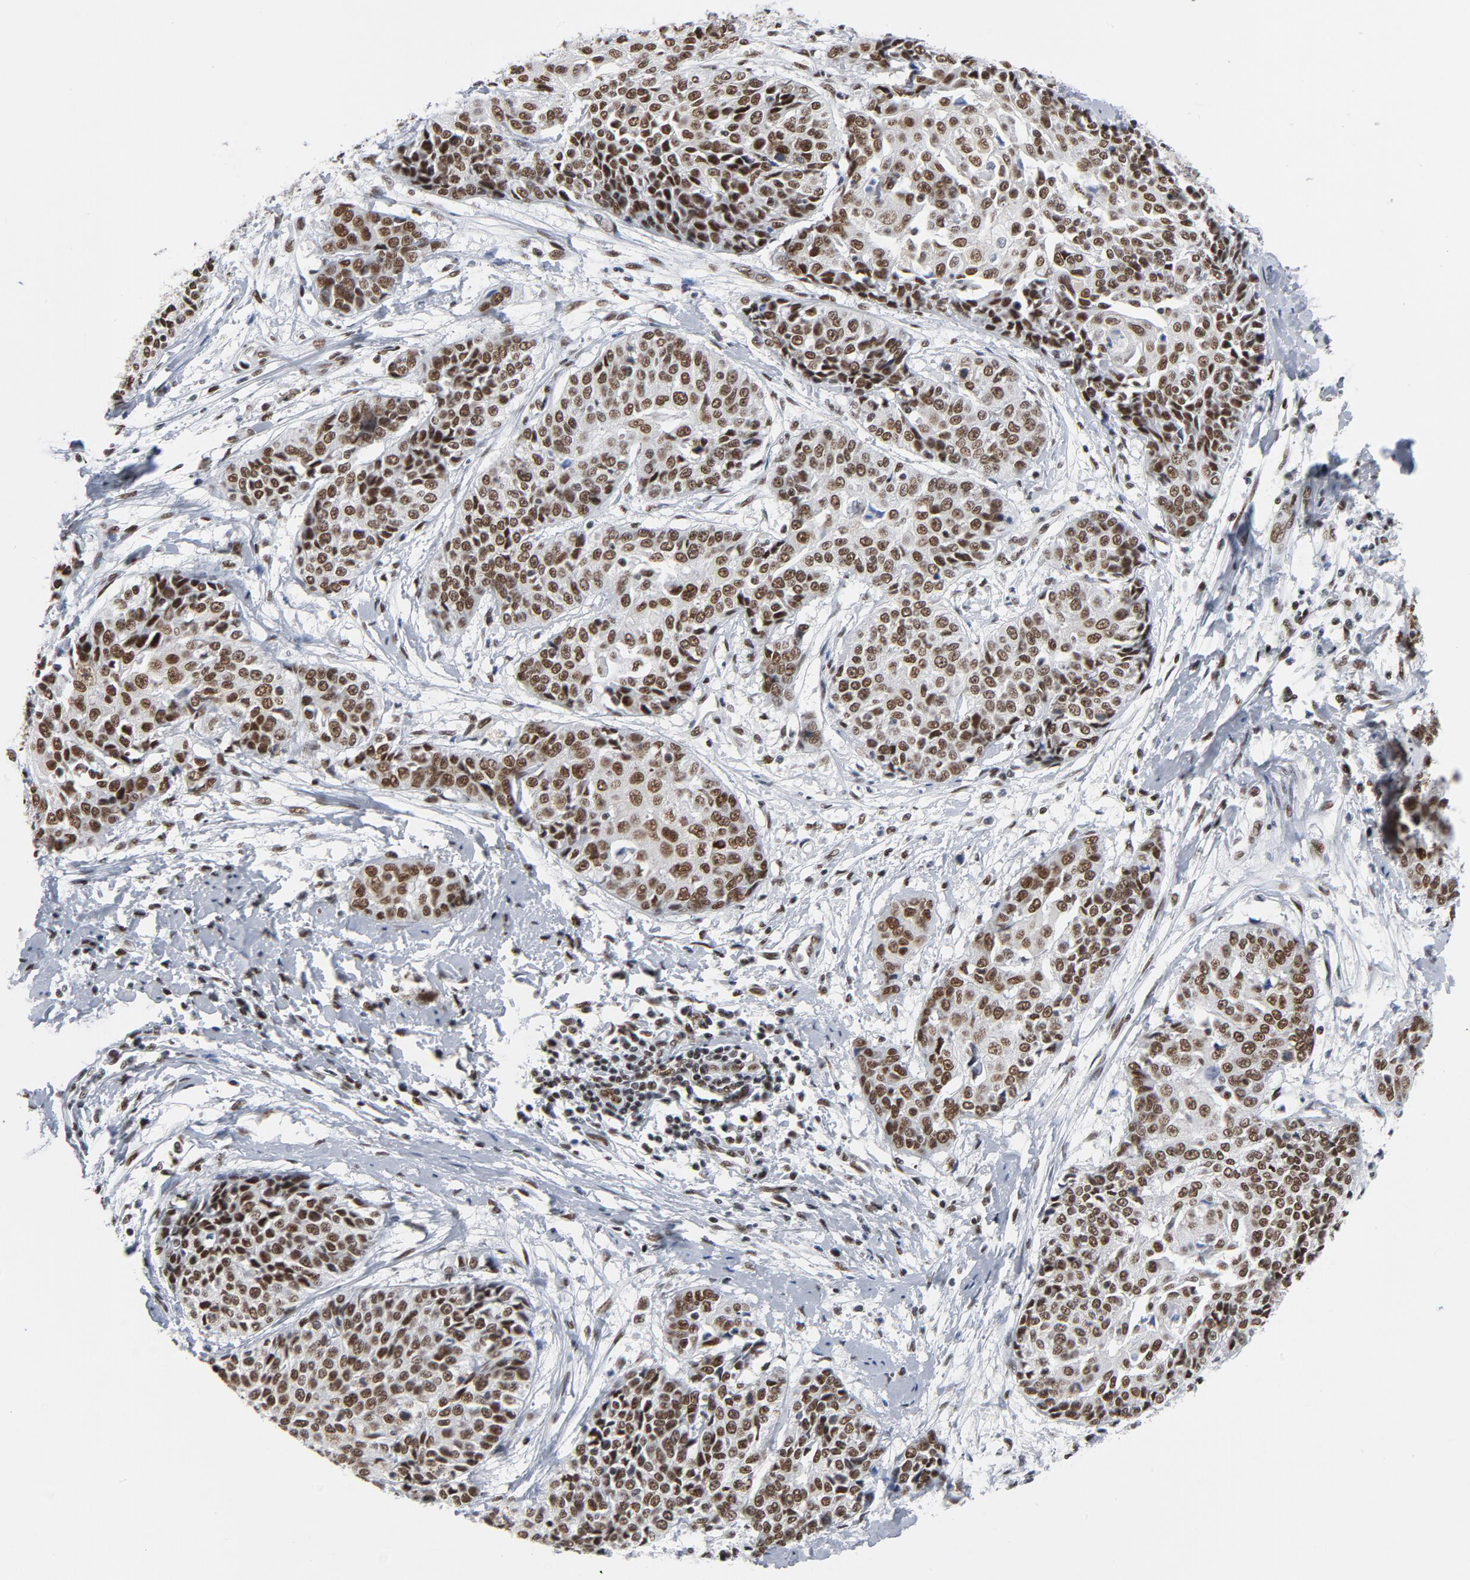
{"staining": {"intensity": "moderate", "quantity": ">75%", "location": "nuclear"}, "tissue": "cervical cancer", "cell_type": "Tumor cells", "image_type": "cancer", "snomed": [{"axis": "morphology", "description": "Squamous cell carcinoma, NOS"}, {"axis": "topography", "description": "Cervix"}], "caption": "Cervical cancer (squamous cell carcinoma) was stained to show a protein in brown. There is medium levels of moderate nuclear staining in approximately >75% of tumor cells. (Brightfield microscopy of DAB IHC at high magnification).", "gene": "CSTF2", "patient": {"sex": "female", "age": 64}}